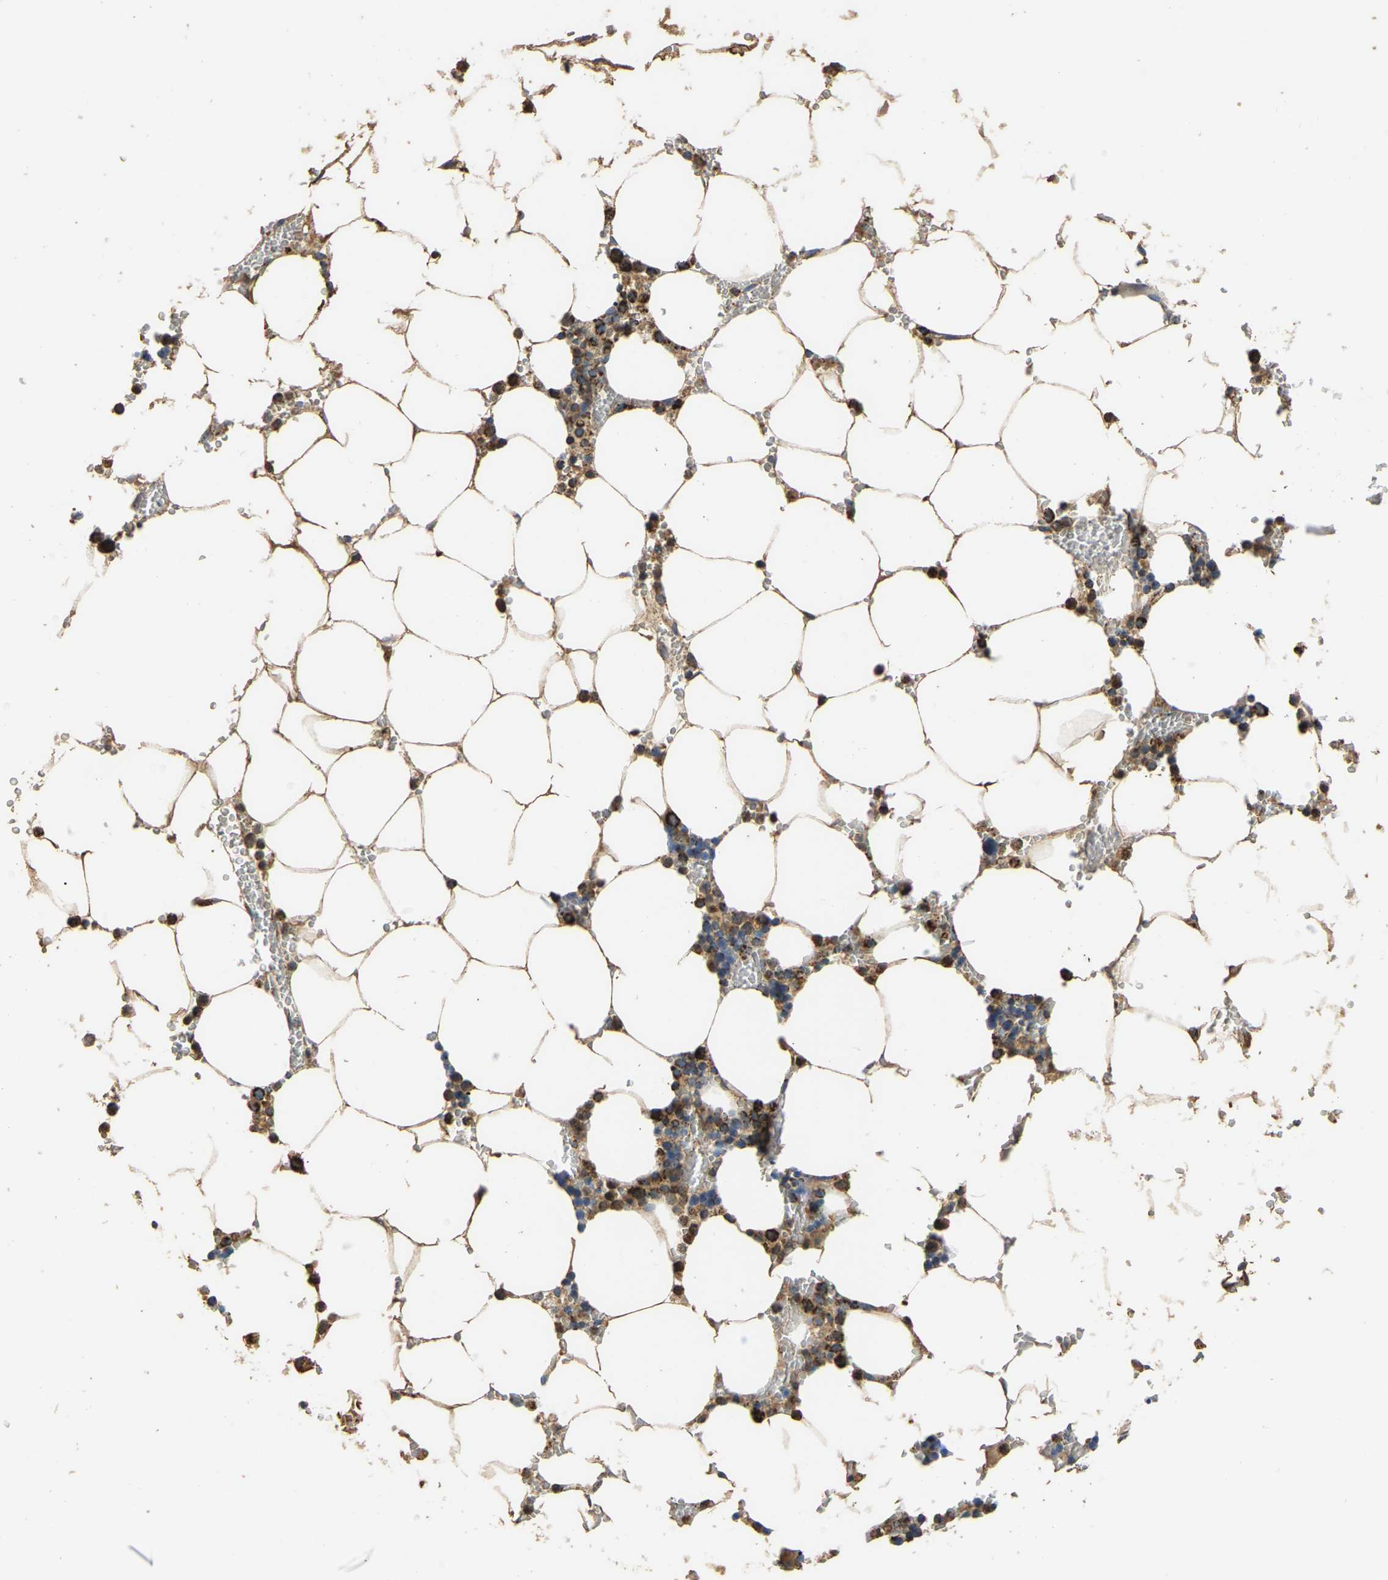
{"staining": {"intensity": "strong", "quantity": "25%-75%", "location": "cytoplasmic/membranous"}, "tissue": "bone marrow", "cell_type": "Hematopoietic cells", "image_type": "normal", "snomed": [{"axis": "morphology", "description": "Normal tissue, NOS"}, {"axis": "topography", "description": "Bone marrow"}], "caption": "The immunohistochemical stain highlights strong cytoplasmic/membranous staining in hematopoietic cells of normal bone marrow.", "gene": "TUFM", "patient": {"sex": "male", "age": 70}}